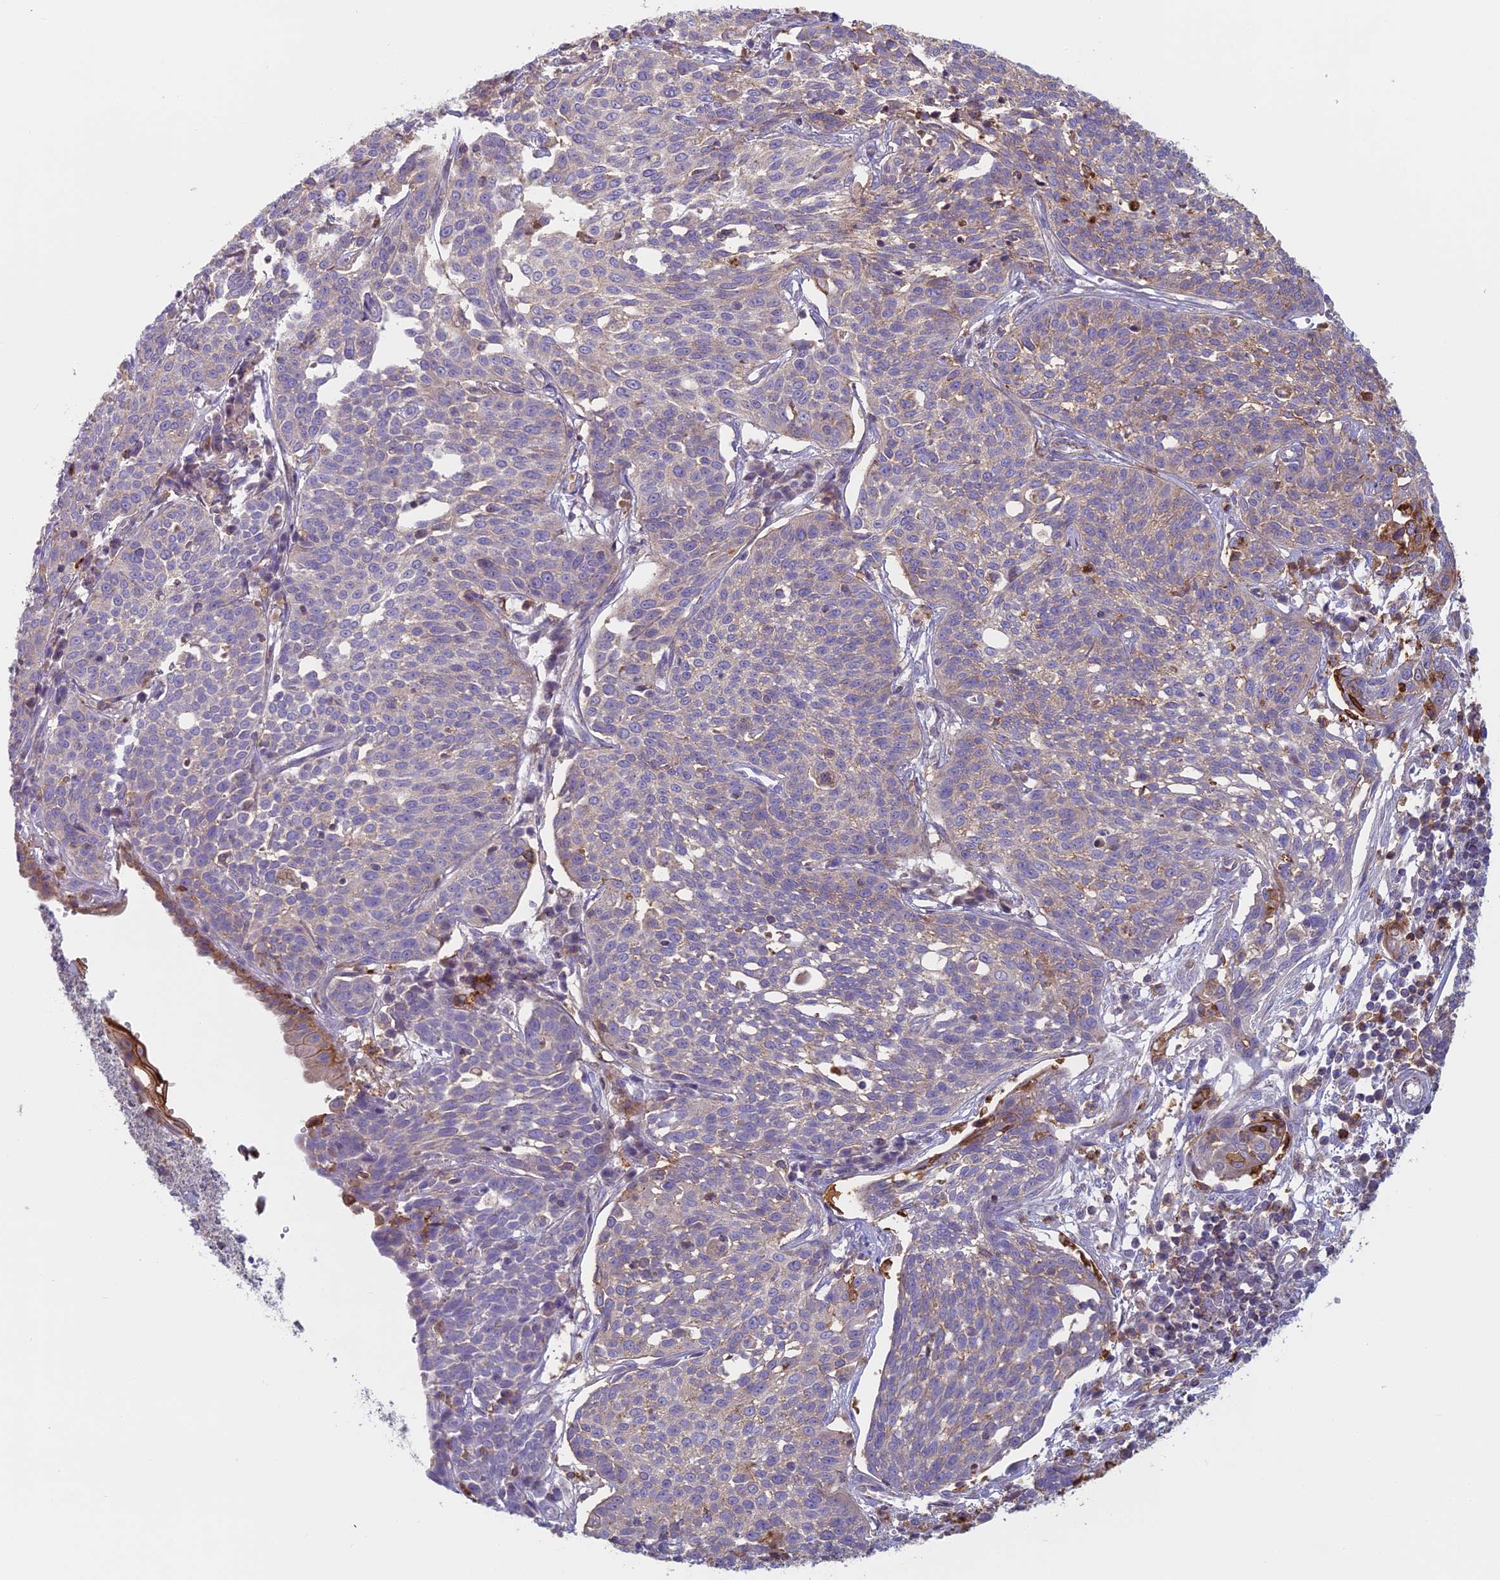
{"staining": {"intensity": "weak", "quantity": "<25%", "location": "cytoplasmic/membranous"}, "tissue": "cervical cancer", "cell_type": "Tumor cells", "image_type": "cancer", "snomed": [{"axis": "morphology", "description": "Squamous cell carcinoma, NOS"}, {"axis": "topography", "description": "Cervix"}], "caption": "IHC of human squamous cell carcinoma (cervical) demonstrates no staining in tumor cells.", "gene": "IFTAP", "patient": {"sex": "female", "age": 34}}